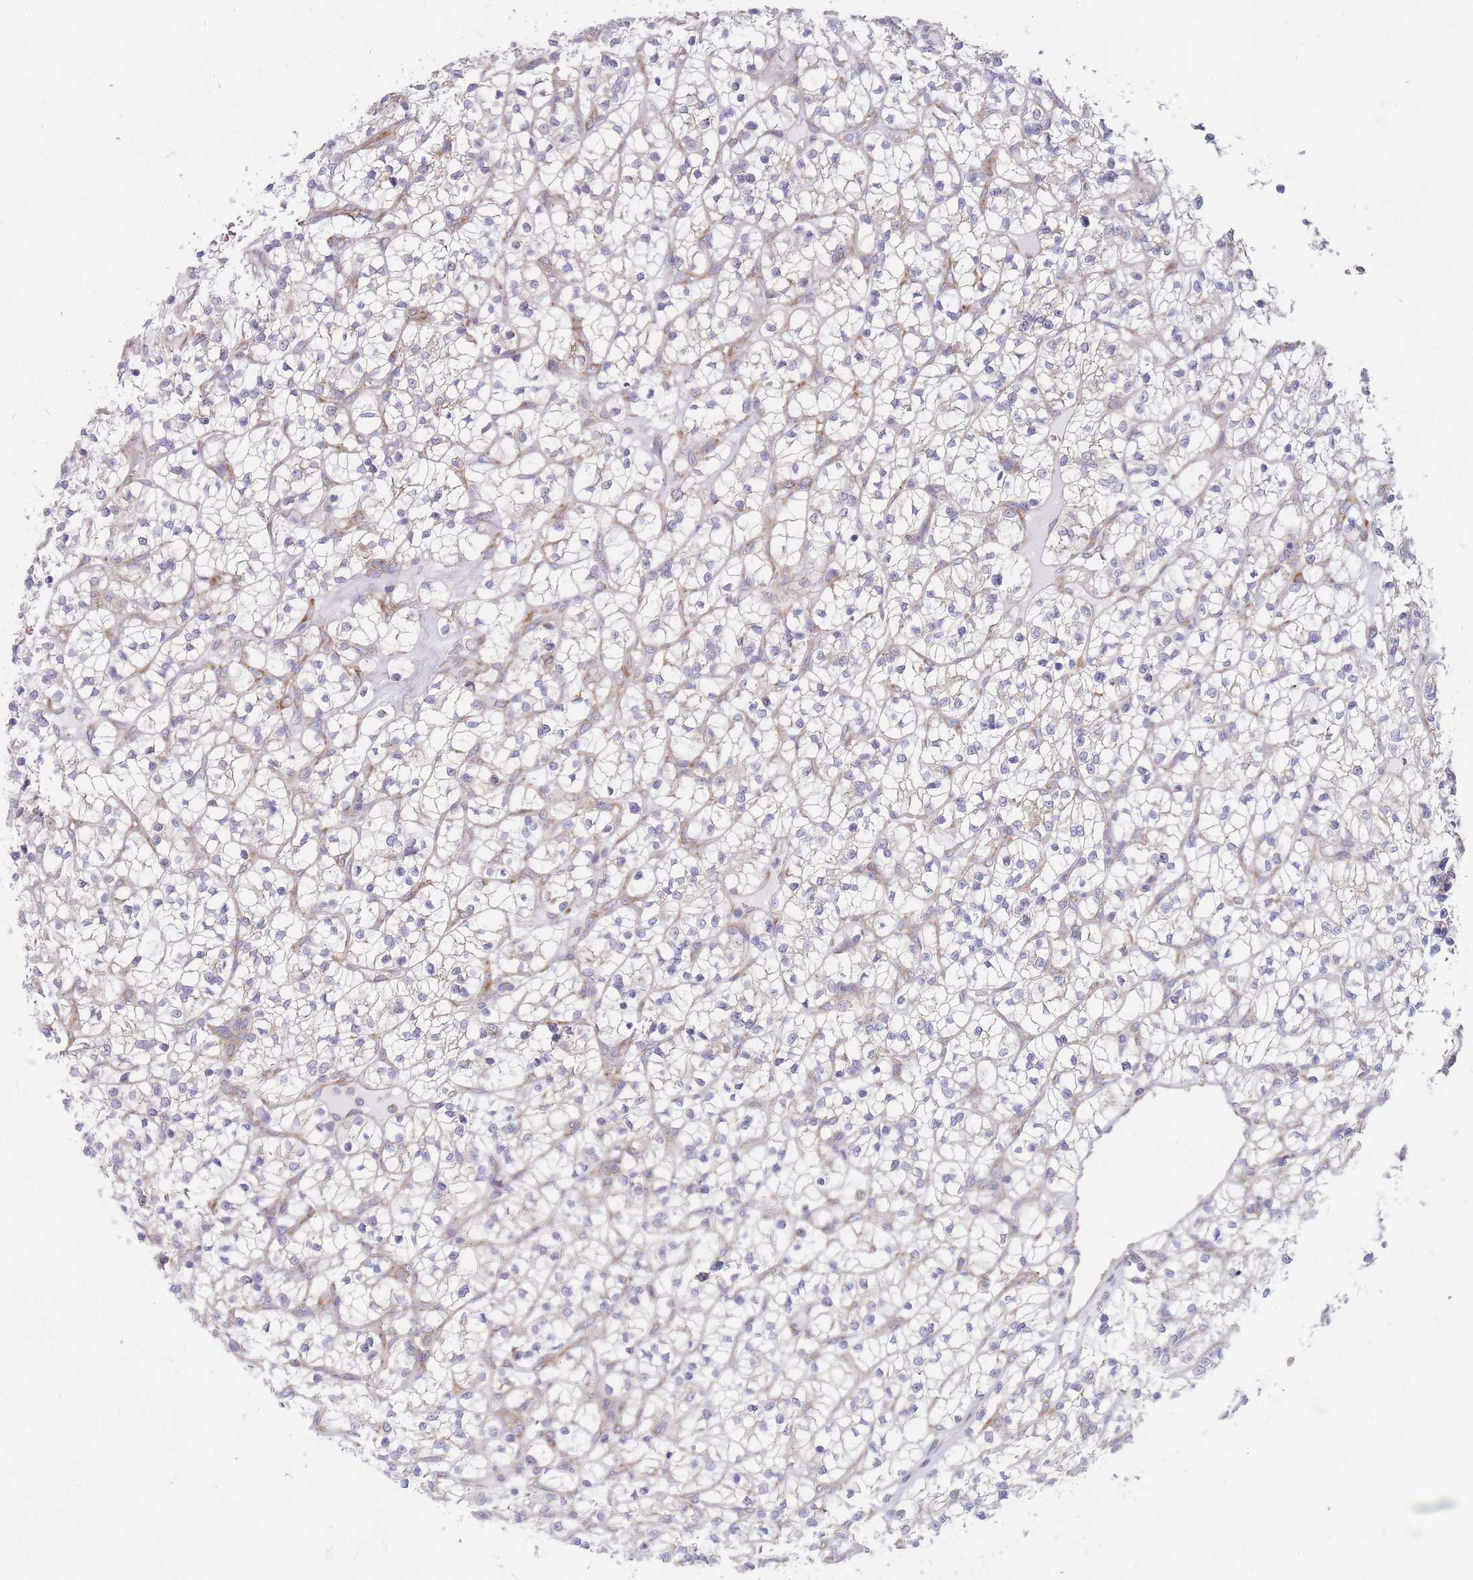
{"staining": {"intensity": "weak", "quantity": "<25%", "location": "cytoplasmic/membranous"}, "tissue": "renal cancer", "cell_type": "Tumor cells", "image_type": "cancer", "snomed": [{"axis": "morphology", "description": "Adenocarcinoma, NOS"}, {"axis": "topography", "description": "Kidney"}], "caption": "DAB (3,3'-diaminobenzidine) immunohistochemical staining of renal cancer demonstrates no significant staining in tumor cells.", "gene": "RPL8", "patient": {"sex": "female", "age": 64}}